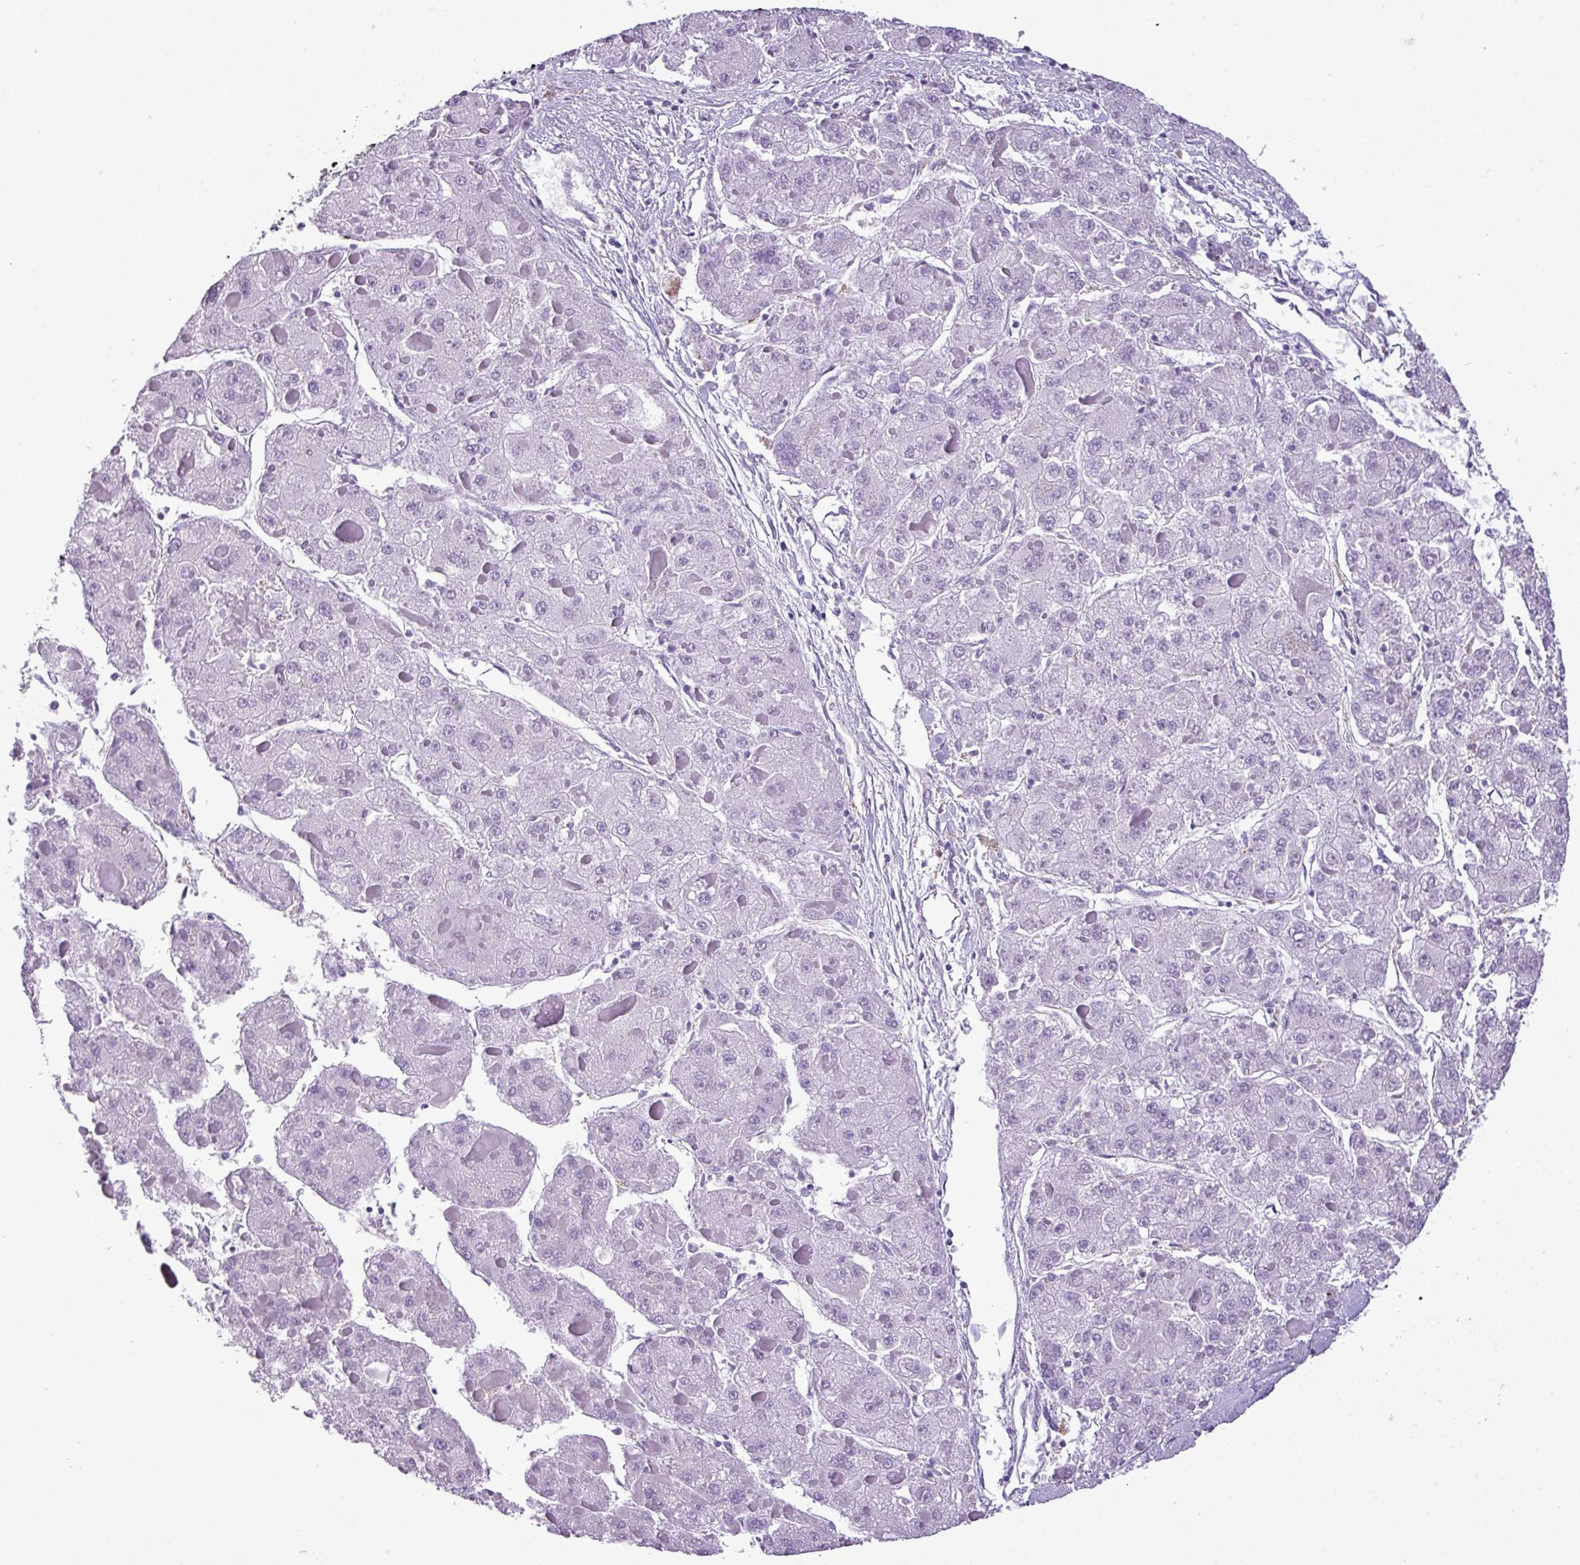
{"staining": {"intensity": "negative", "quantity": "none", "location": "none"}, "tissue": "liver cancer", "cell_type": "Tumor cells", "image_type": "cancer", "snomed": [{"axis": "morphology", "description": "Carcinoma, Hepatocellular, NOS"}, {"axis": "topography", "description": "Liver"}], "caption": "An image of liver hepatocellular carcinoma stained for a protein displays no brown staining in tumor cells. (DAB IHC visualized using brightfield microscopy, high magnification).", "gene": "RBMXL2", "patient": {"sex": "female", "age": 73}}